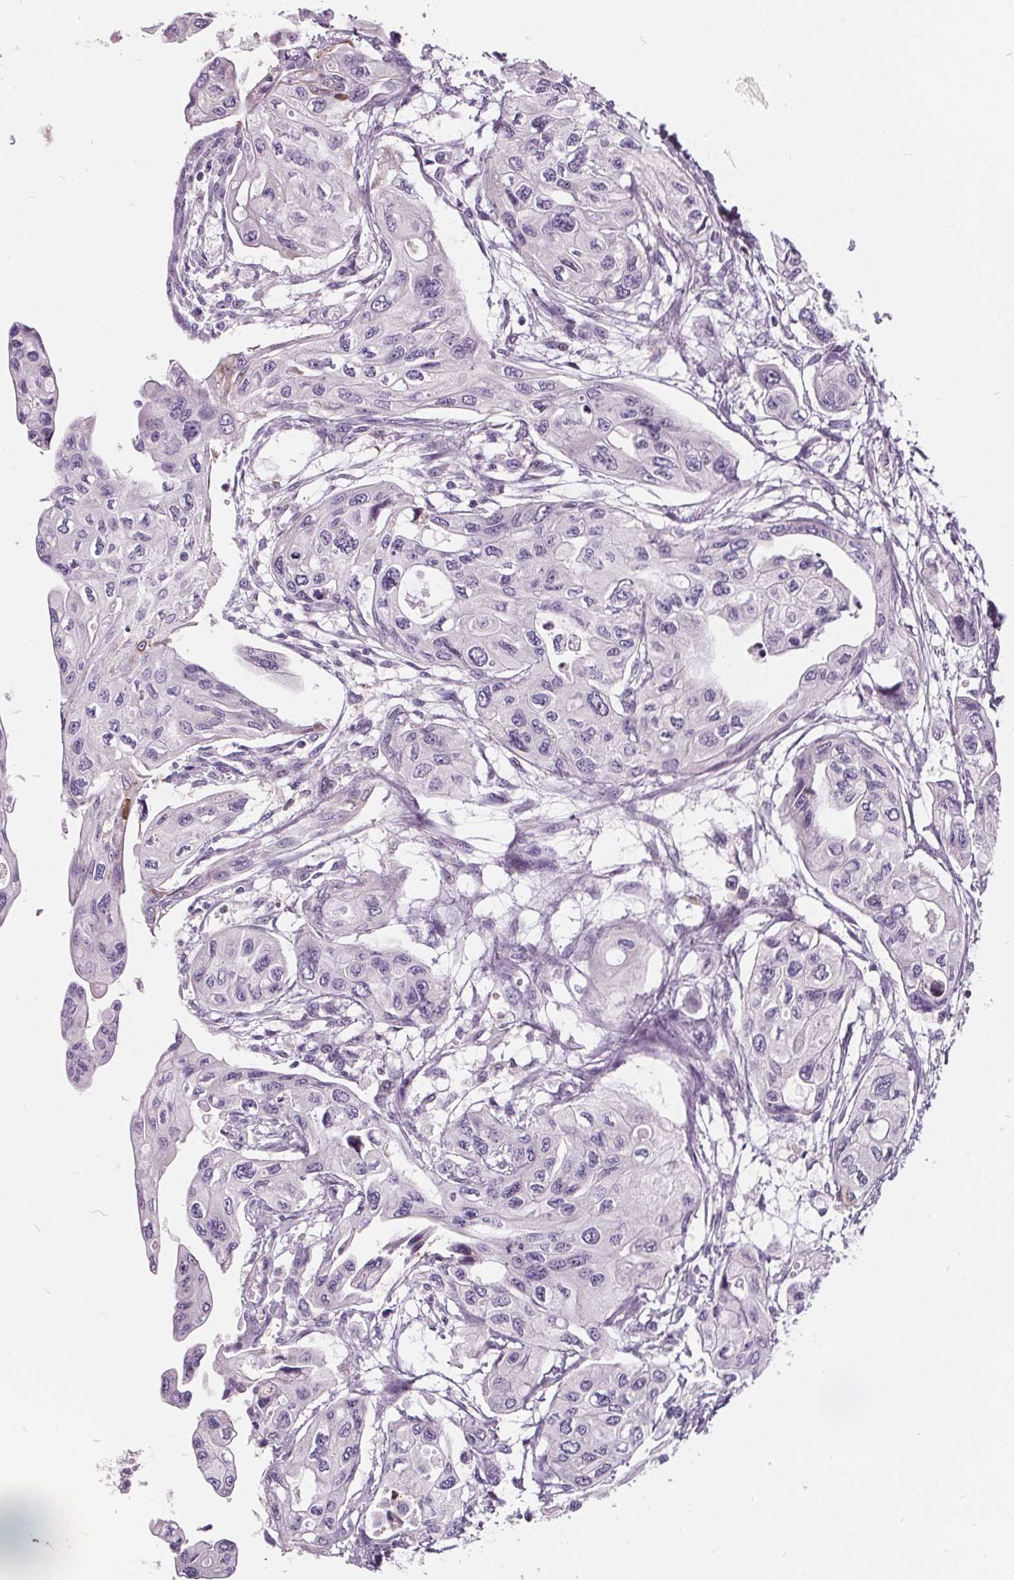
{"staining": {"intensity": "negative", "quantity": "none", "location": "none"}, "tissue": "pancreatic cancer", "cell_type": "Tumor cells", "image_type": "cancer", "snomed": [{"axis": "morphology", "description": "Adenocarcinoma, NOS"}, {"axis": "topography", "description": "Pancreas"}], "caption": "High magnification brightfield microscopy of pancreatic cancer (adenocarcinoma) stained with DAB (3,3'-diaminobenzidine) (brown) and counterstained with hematoxylin (blue): tumor cells show no significant expression. The staining was performed using DAB (3,3'-diaminobenzidine) to visualize the protein expression in brown, while the nuclei were stained in blue with hematoxylin (Magnification: 20x).", "gene": "HAAO", "patient": {"sex": "female", "age": 76}}